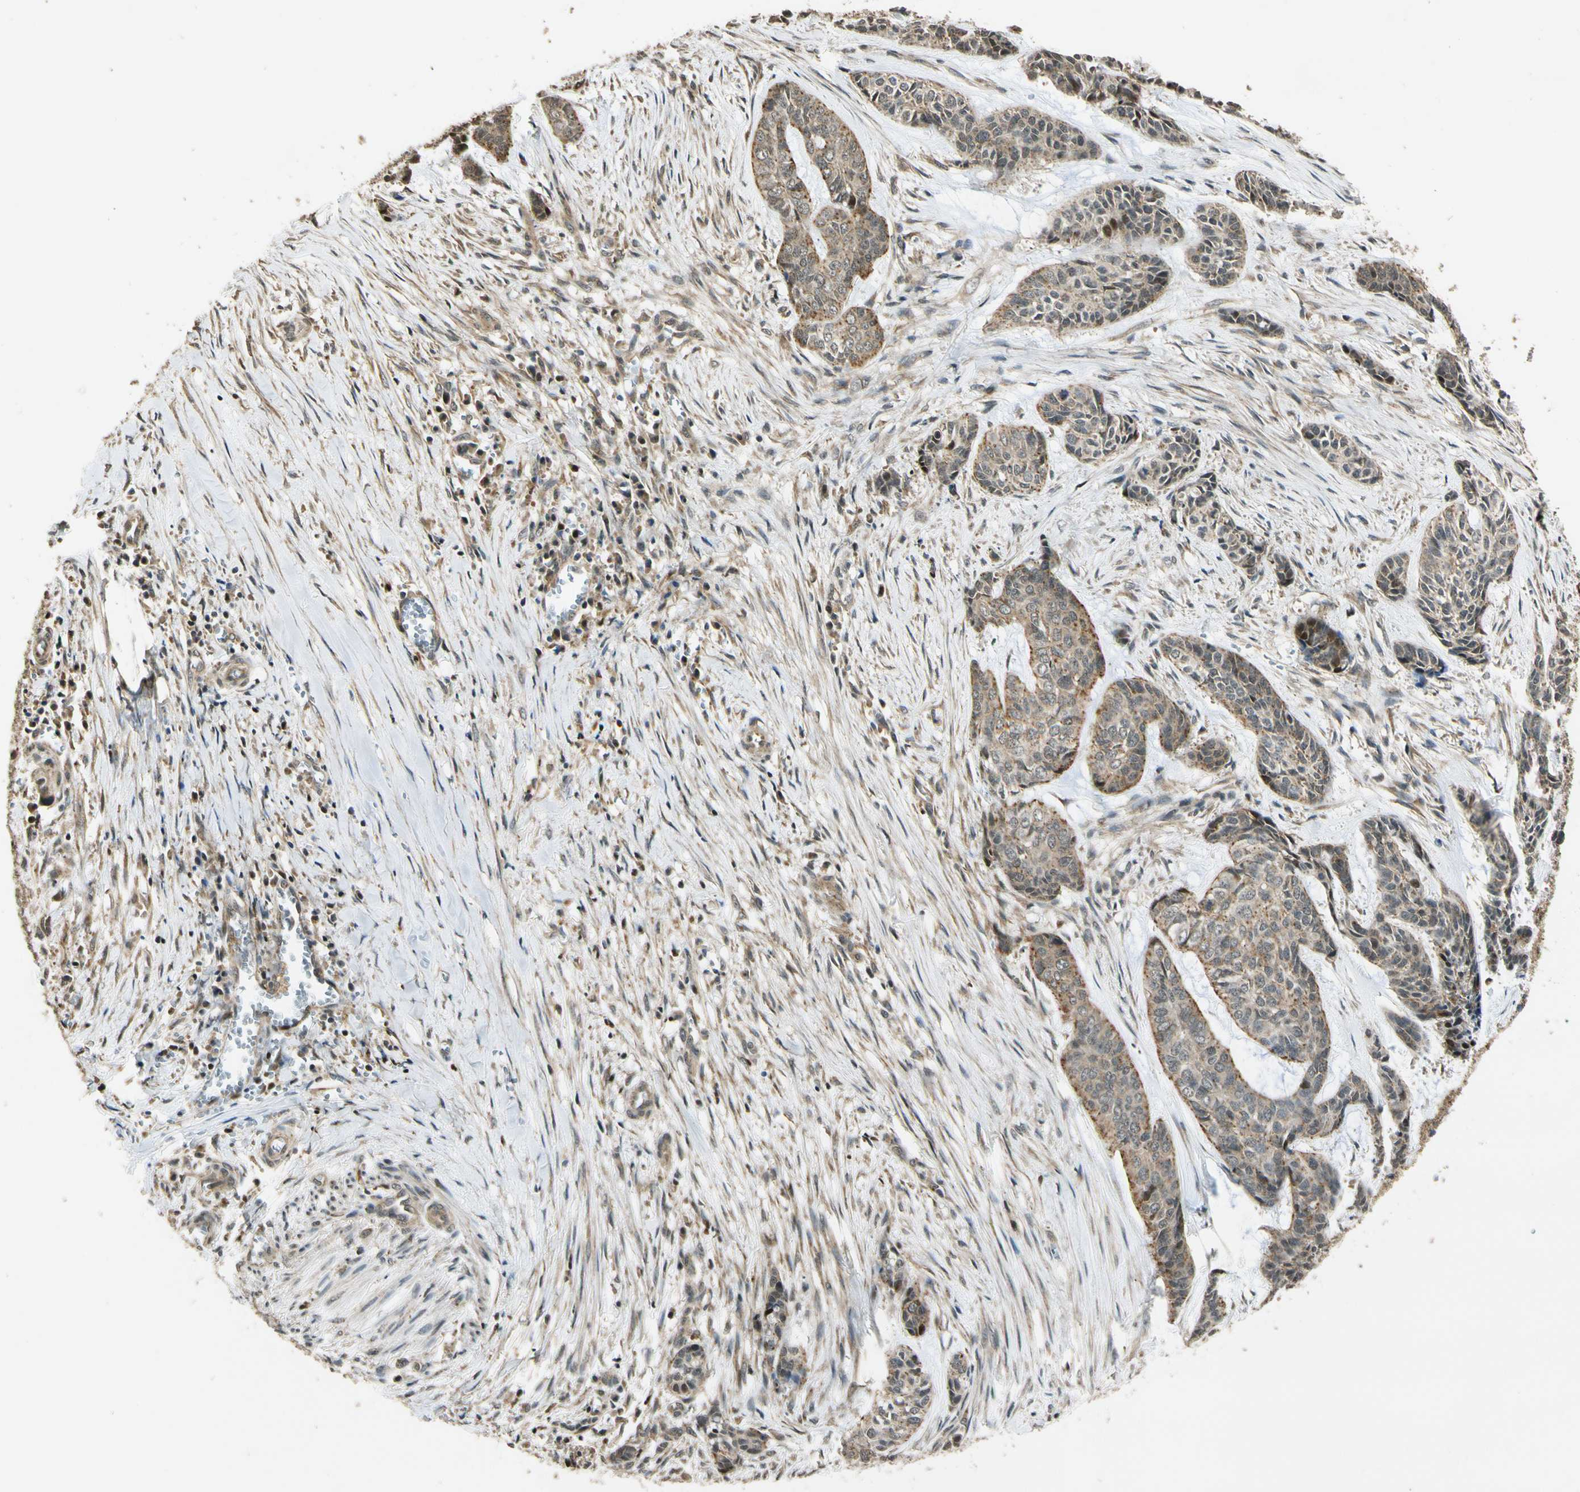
{"staining": {"intensity": "moderate", "quantity": "25%-75%", "location": "cytoplasmic/membranous"}, "tissue": "skin cancer", "cell_type": "Tumor cells", "image_type": "cancer", "snomed": [{"axis": "morphology", "description": "Basal cell carcinoma"}, {"axis": "topography", "description": "Skin"}], "caption": "About 25%-75% of tumor cells in human skin basal cell carcinoma reveal moderate cytoplasmic/membranous protein staining as visualized by brown immunohistochemical staining.", "gene": "LAMTOR1", "patient": {"sex": "female", "age": 64}}